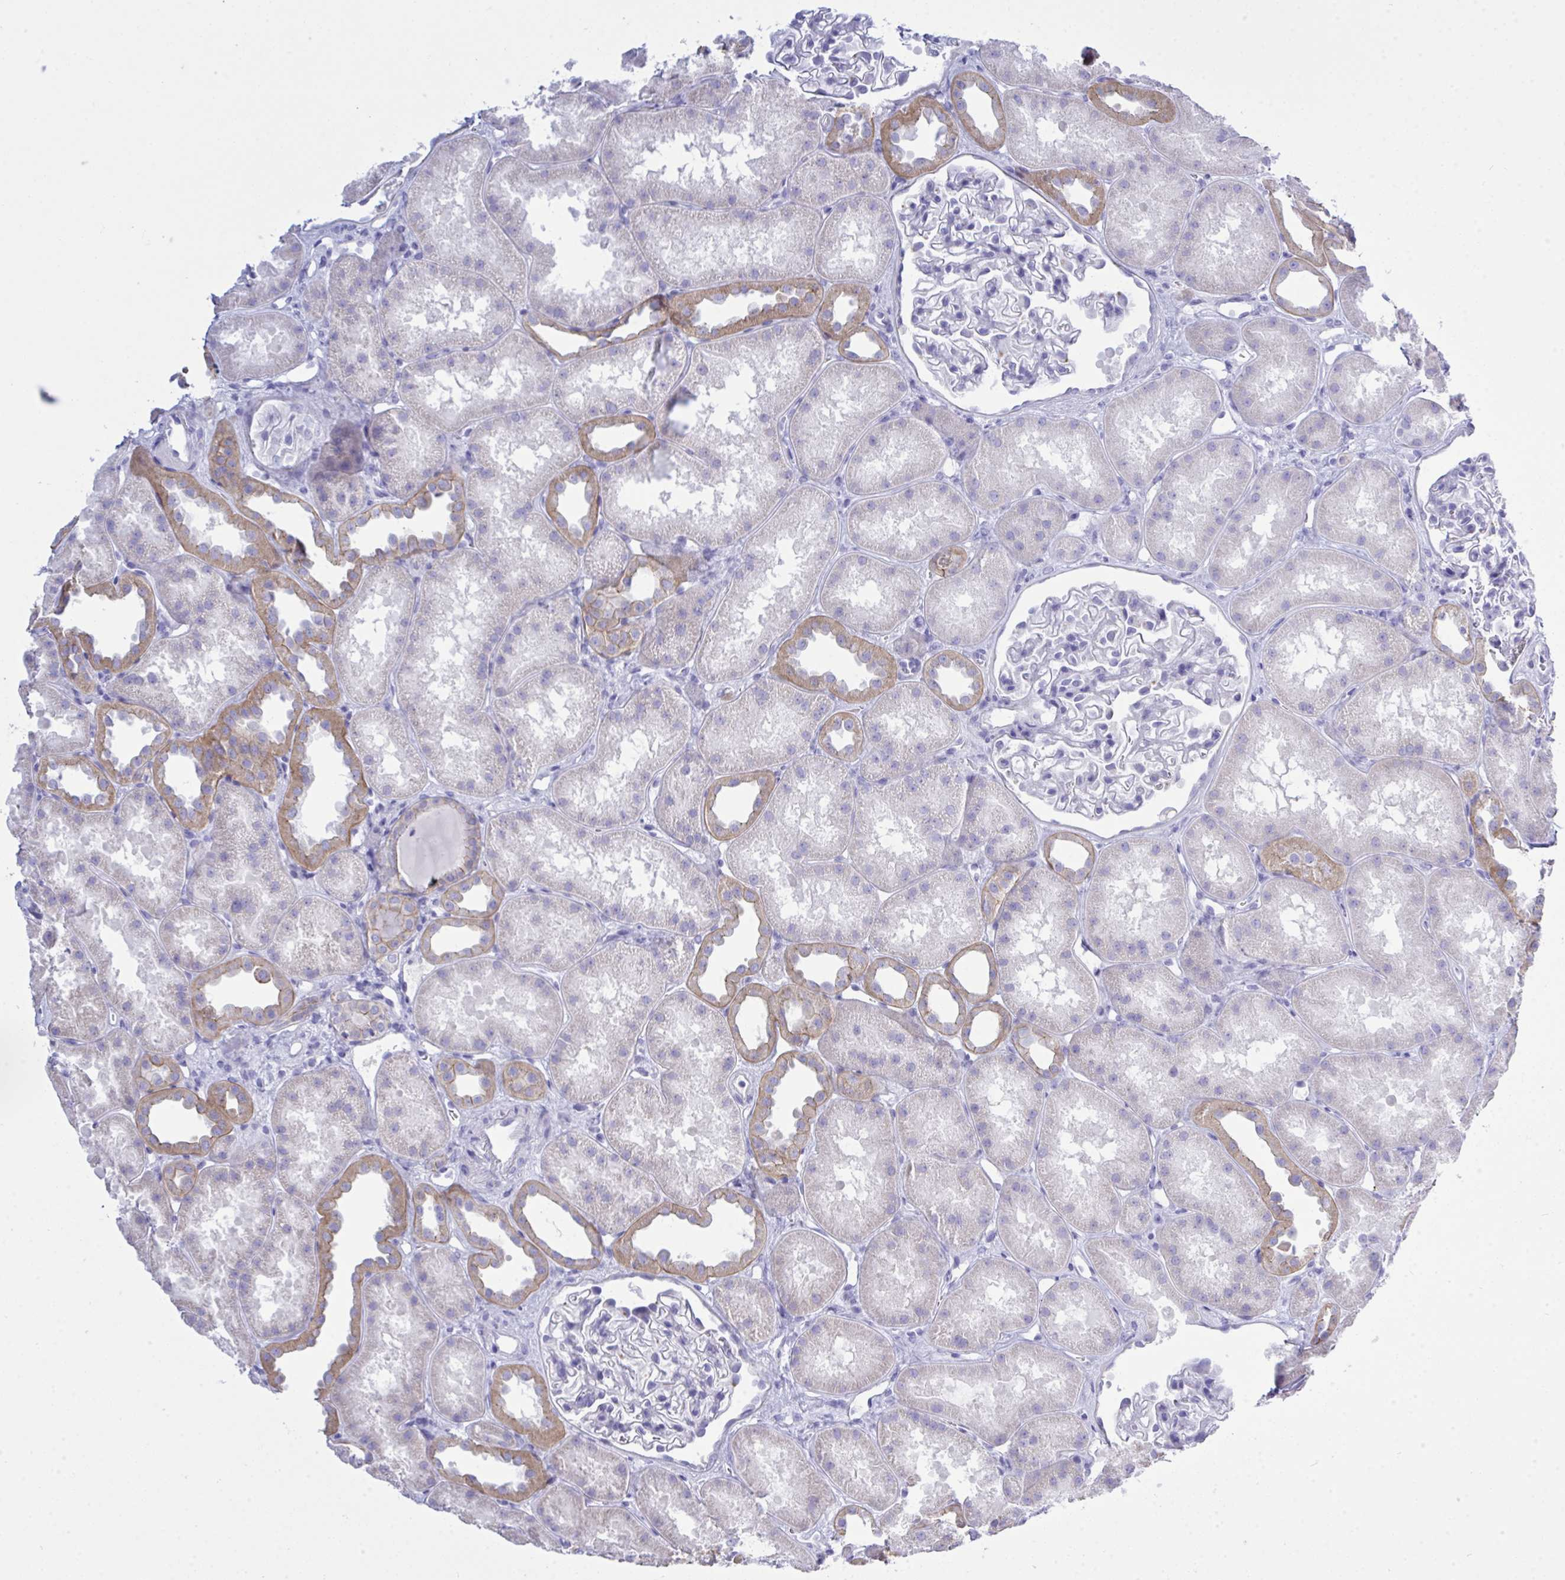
{"staining": {"intensity": "negative", "quantity": "none", "location": "none"}, "tissue": "kidney", "cell_type": "Cells in glomeruli", "image_type": "normal", "snomed": [{"axis": "morphology", "description": "Normal tissue, NOS"}, {"axis": "topography", "description": "Kidney"}], "caption": "DAB immunohistochemical staining of benign kidney reveals no significant staining in cells in glomeruli. Brightfield microscopy of immunohistochemistry stained with DAB (brown) and hematoxylin (blue), captured at high magnification.", "gene": "GLB1L2", "patient": {"sex": "male", "age": 61}}